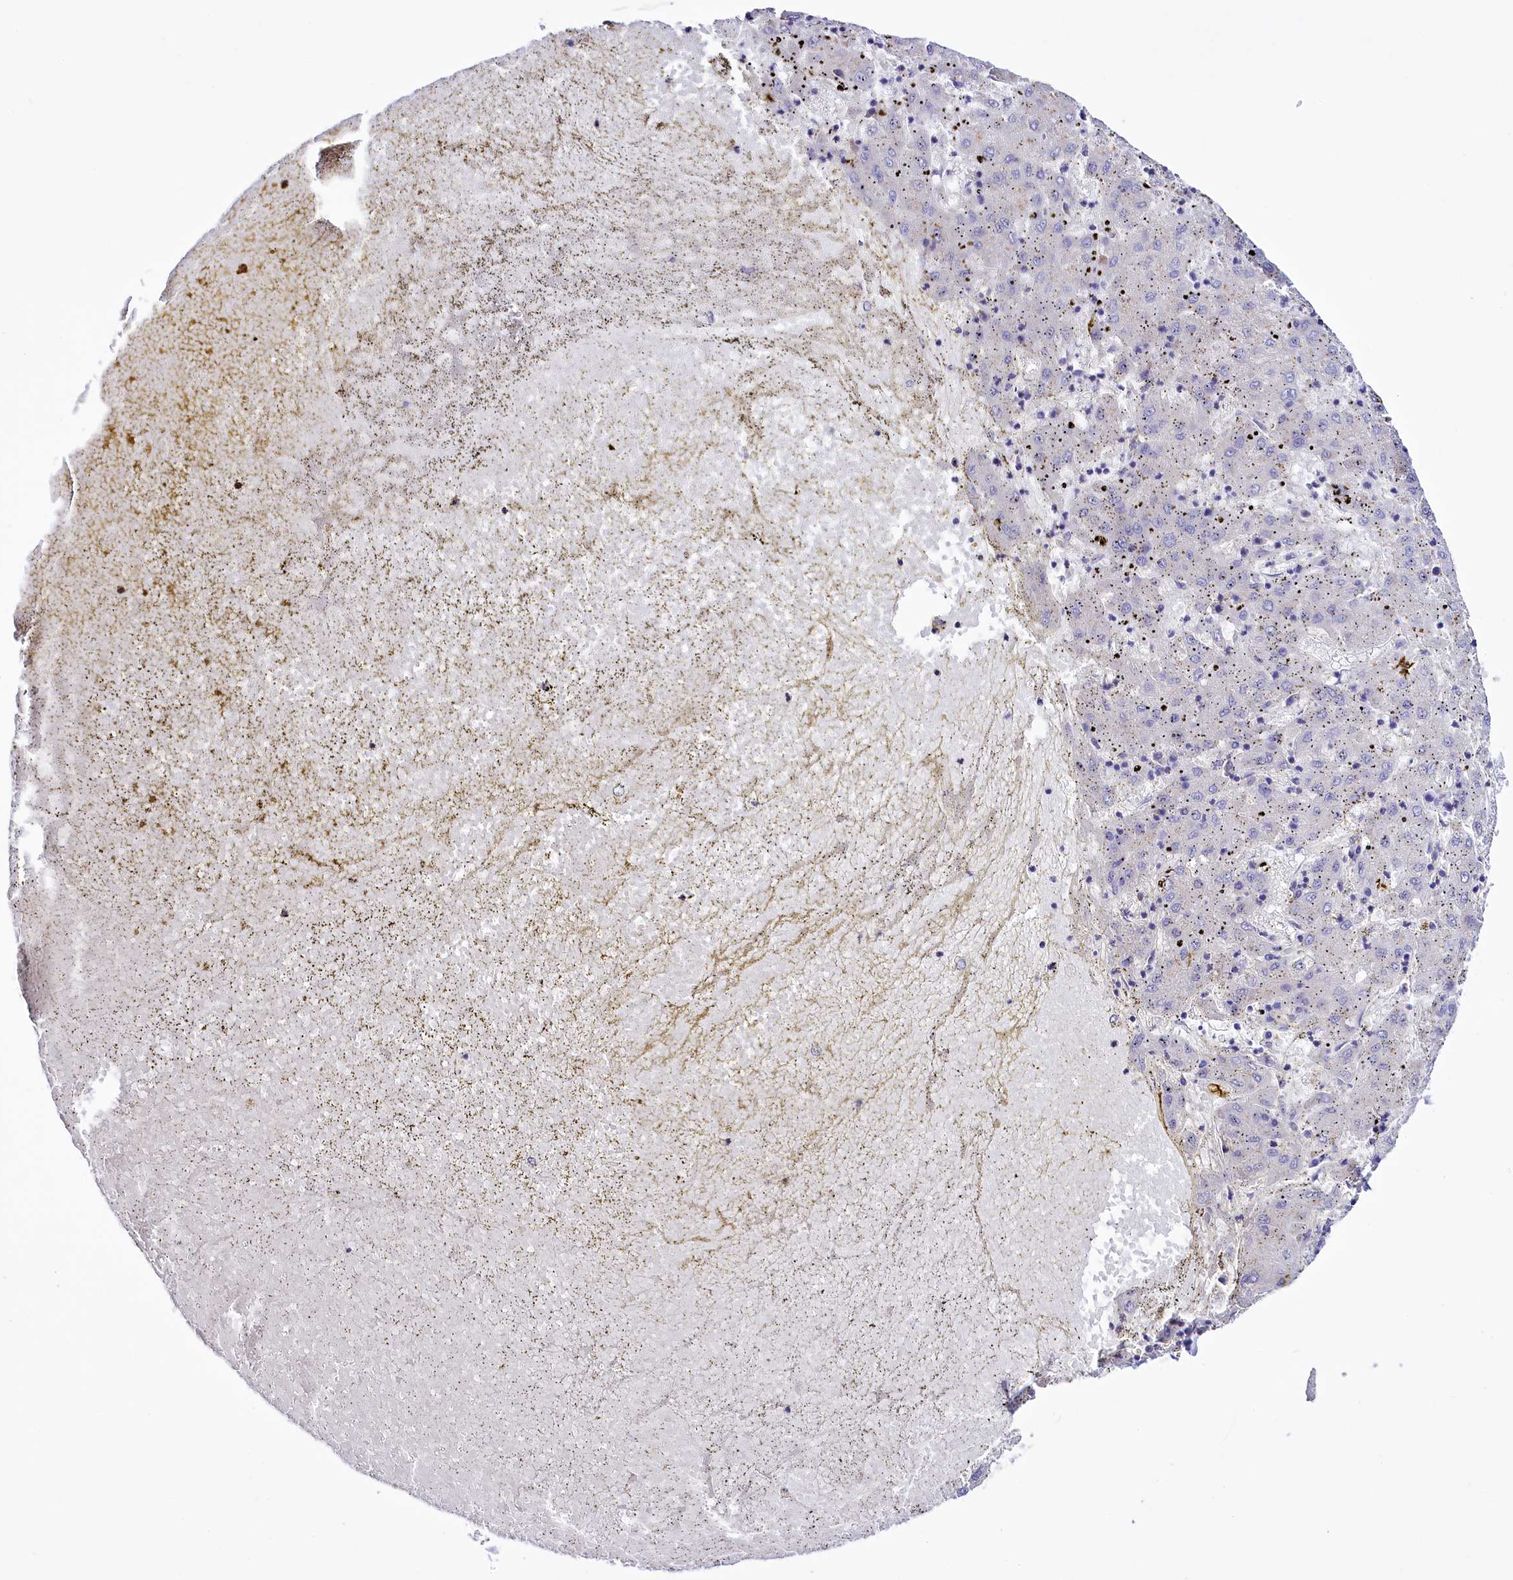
{"staining": {"intensity": "negative", "quantity": "none", "location": "none"}, "tissue": "liver cancer", "cell_type": "Tumor cells", "image_type": "cancer", "snomed": [{"axis": "morphology", "description": "Carcinoma, Hepatocellular, NOS"}, {"axis": "topography", "description": "Liver"}], "caption": "Immunohistochemical staining of human liver cancer shows no significant staining in tumor cells.", "gene": "SPATS2", "patient": {"sex": "male", "age": 72}}